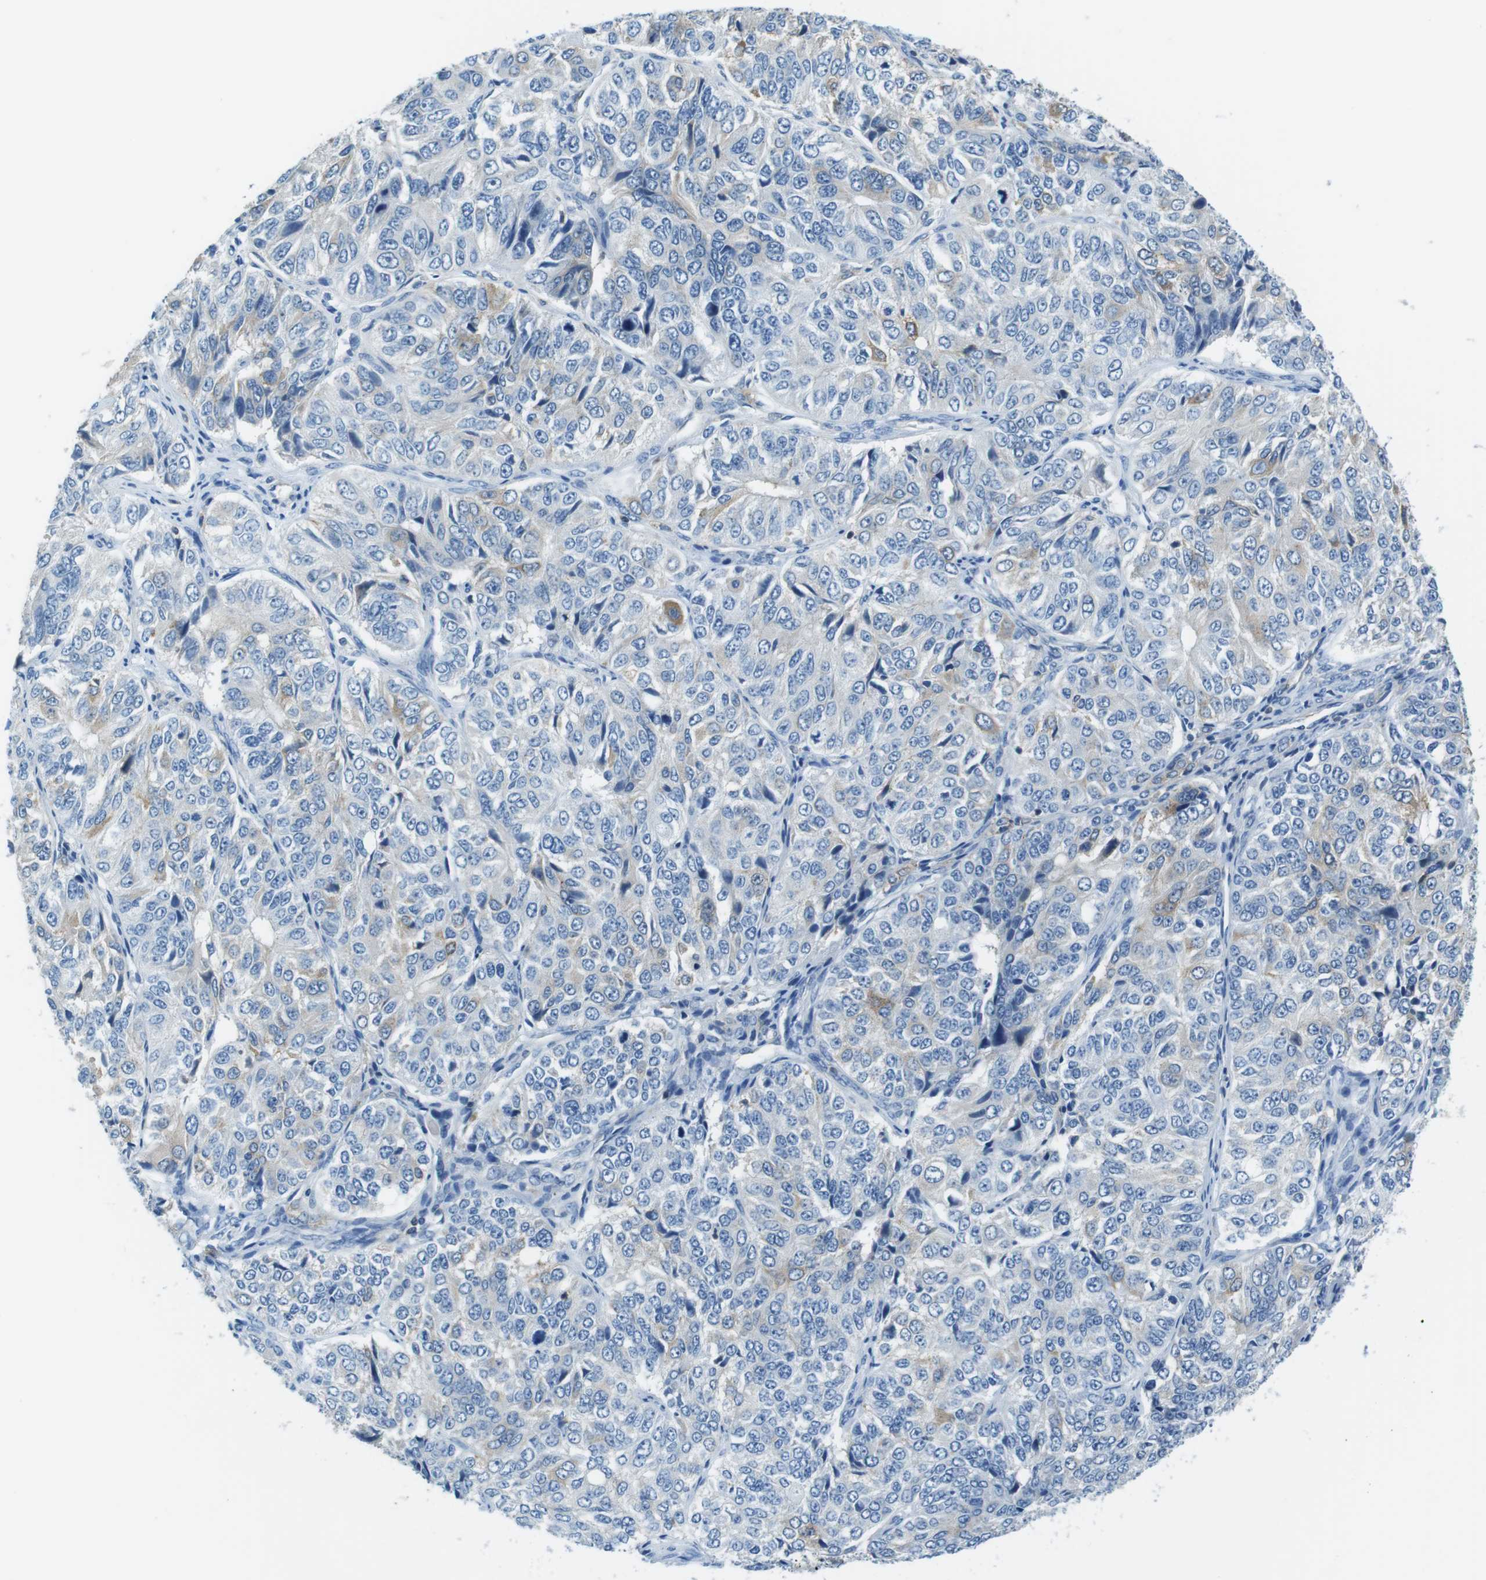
{"staining": {"intensity": "weak", "quantity": "<25%", "location": "cytoplasmic/membranous"}, "tissue": "ovarian cancer", "cell_type": "Tumor cells", "image_type": "cancer", "snomed": [{"axis": "morphology", "description": "Carcinoma, endometroid"}, {"axis": "topography", "description": "Ovary"}], "caption": "This is an immunohistochemistry (IHC) image of ovarian cancer (endometroid carcinoma). There is no staining in tumor cells.", "gene": "TES", "patient": {"sex": "female", "age": 51}}